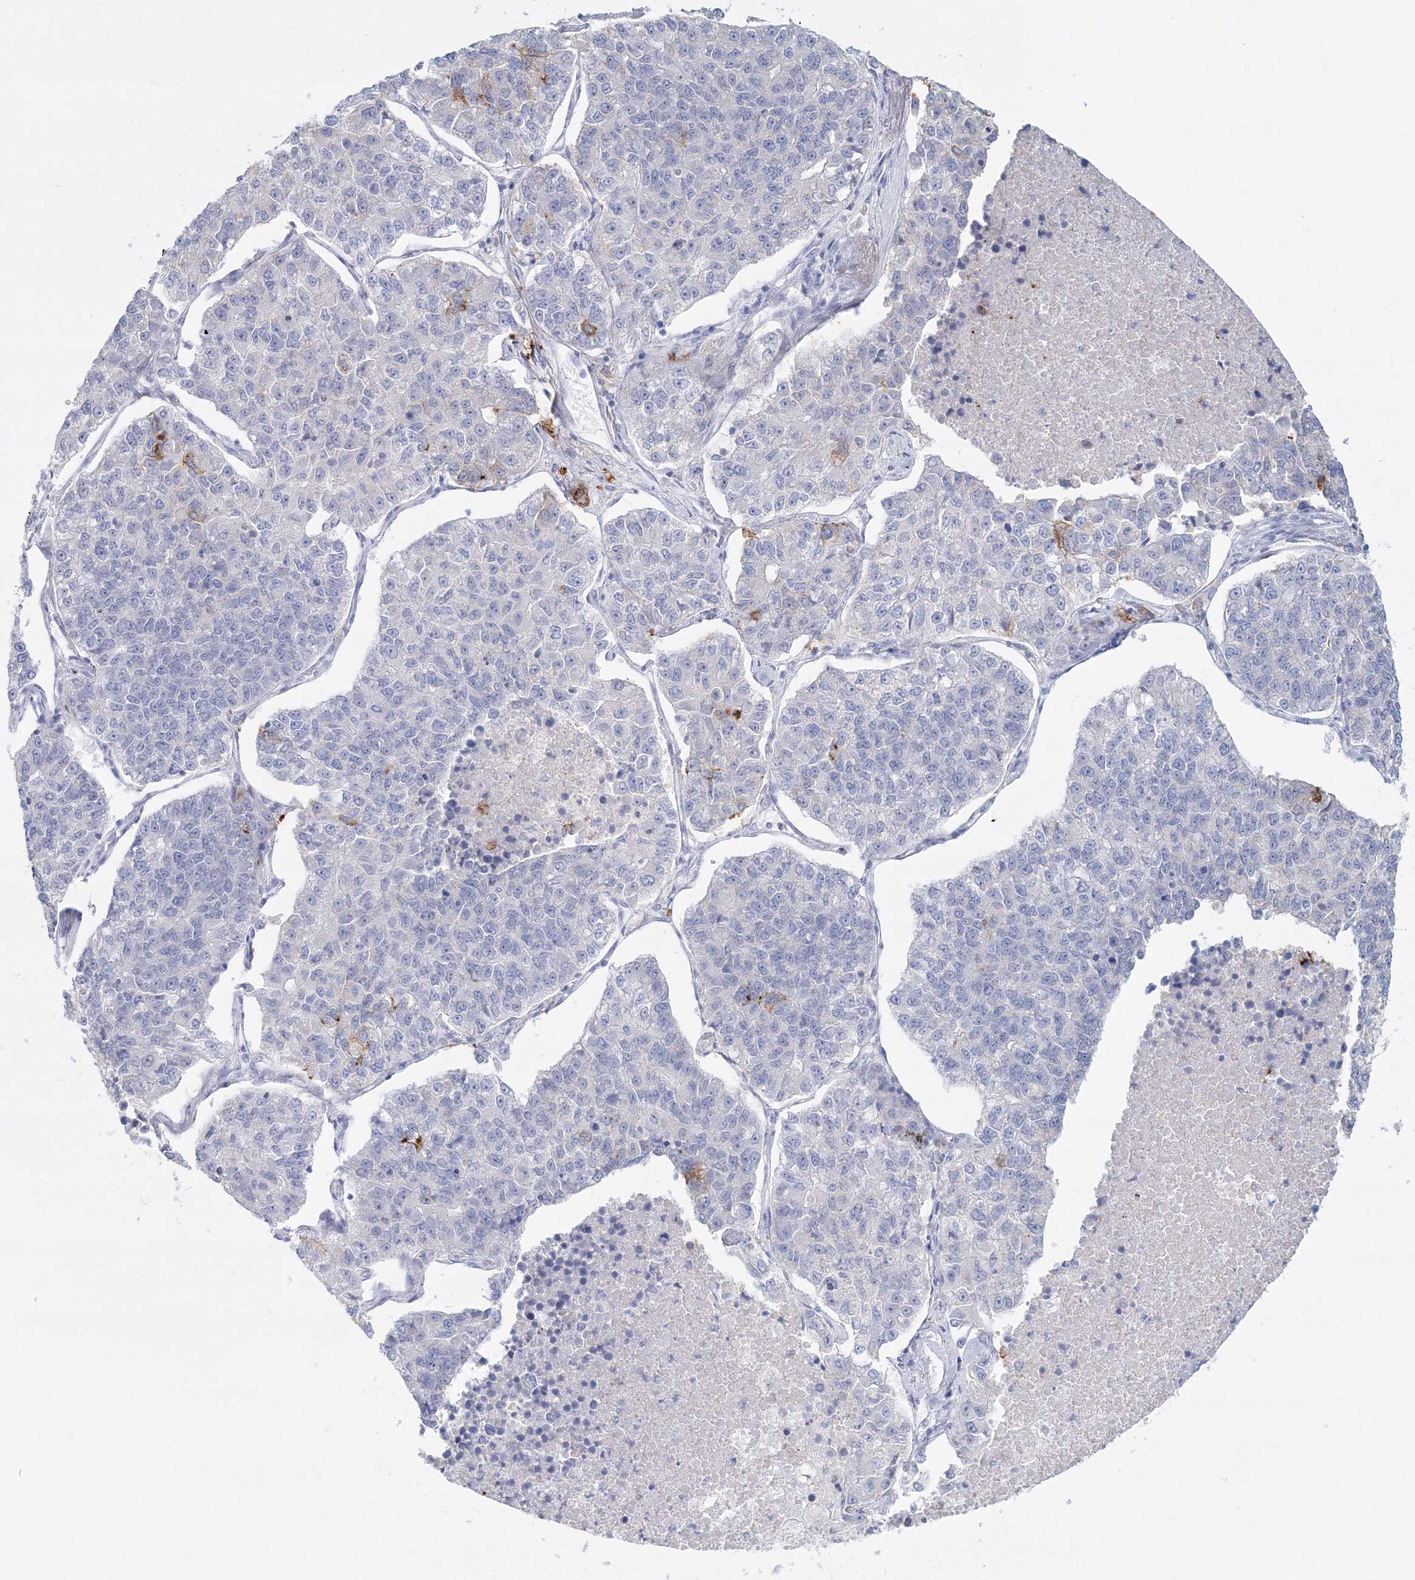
{"staining": {"intensity": "strong", "quantity": "<25%", "location": "cytoplasmic/membranous"}, "tissue": "lung cancer", "cell_type": "Tumor cells", "image_type": "cancer", "snomed": [{"axis": "morphology", "description": "Adenocarcinoma, NOS"}, {"axis": "topography", "description": "Lung"}], "caption": "DAB (3,3'-diaminobenzidine) immunohistochemical staining of human lung adenocarcinoma displays strong cytoplasmic/membranous protein positivity in approximately <25% of tumor cells. (DAB IHC with brightfield microscopy, high magnification).", "gene": "VSIG1", "patient": {"sex": "male", "age": 49}}